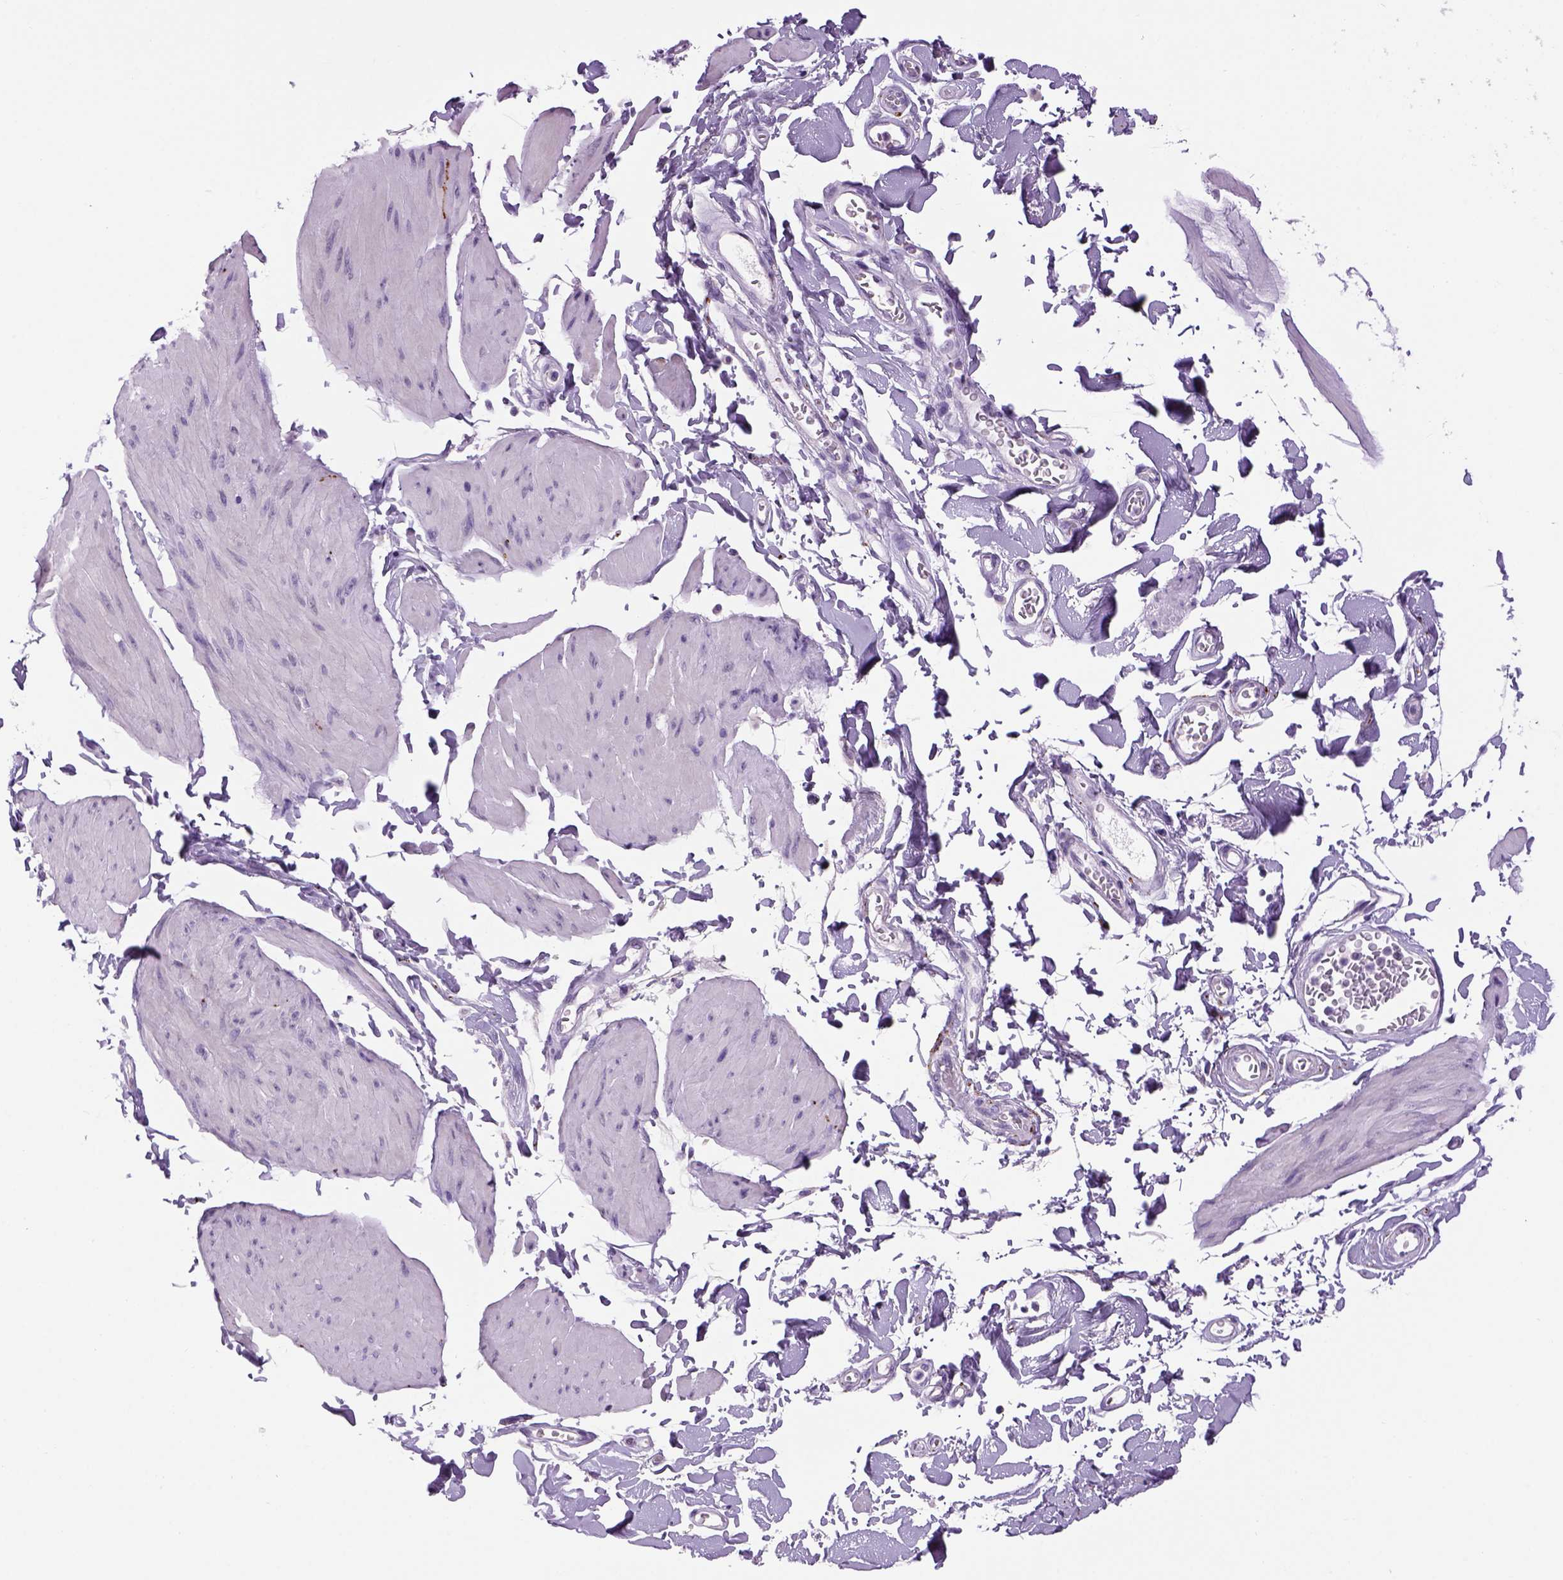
{"staining": {"intensity": "negative", "quantity": "none", "location": "none"}, "tissue": "smooth muscle", "cell_type": "Smooth muscle cells", "image_type": "normal", "snomed": [{"axis": "morphology", "description": "Normal tissue, NOS"}, {"axis": "topography", "description": "Adipose tissue"}, {"axis": "topography", "description": "Smooth muscle"}, {"axis": "topography", "description": "Peripheral nerve tissue"}], "caption": "IHC histopathology image of benign human smooth muscle stained for a protein (brown), which displays no positivity in smooth muscle cells.", "gene": "DBH", "patient": {"sex": "male", "age": 83}}